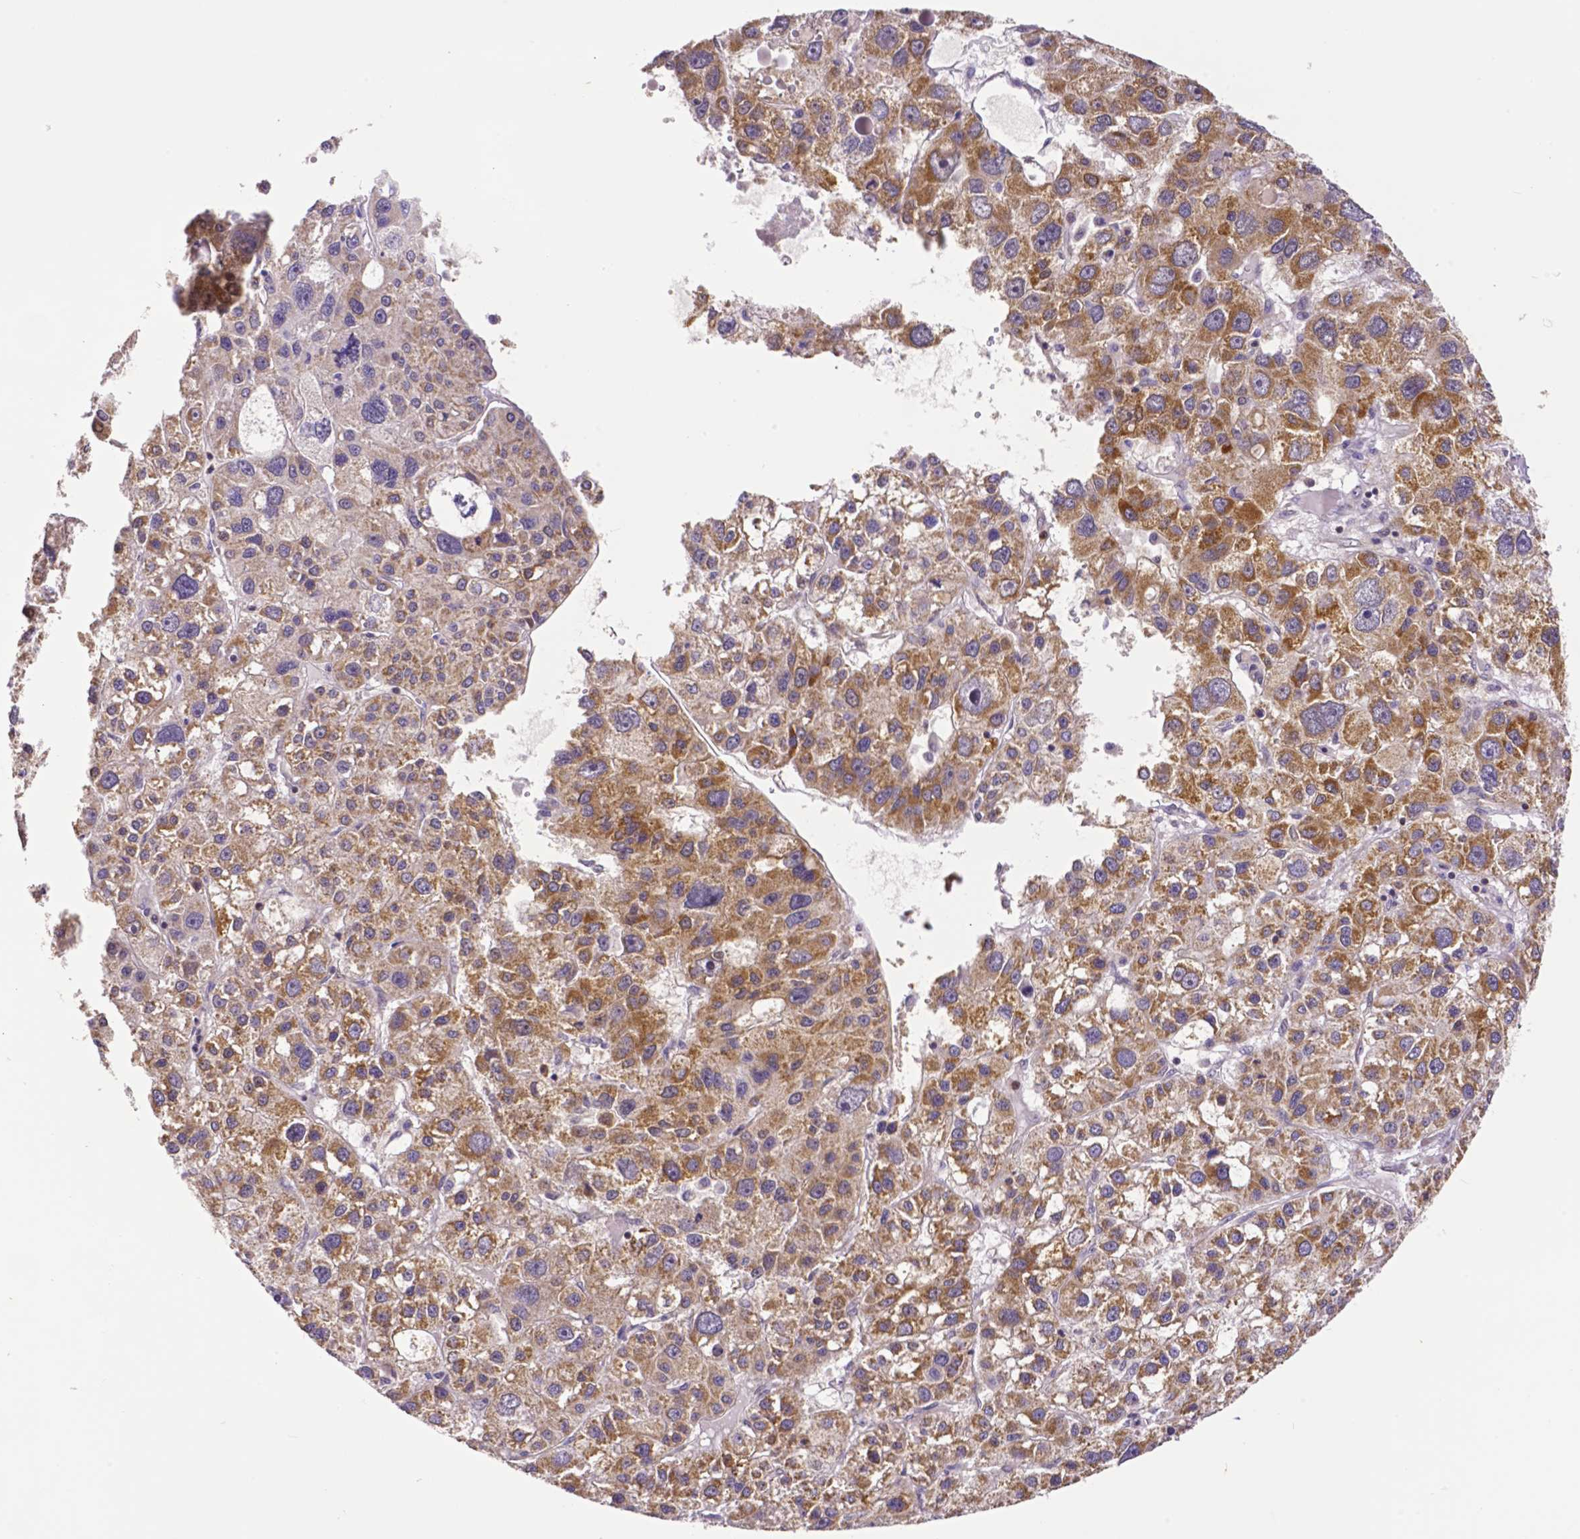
{"staining": {"intensity": "moderate", "quantity": ">75%", "location": "cytoplasmic/membranous"}, "tissue": "liver cancer", "cell_type": "Tumor cells", "image_type": "cancer", "snomed": [{"axis": "morphology", "description": "Carcinoma, Hepatocellular, NOS"}, {"axis": "topography", "description": "Liver"}], "caption": "Protein expression analysis of human liver cancer reveals moderate cytoplasmic/membranous staining in about >75% of tumor cells.", "gene": "MCL1", "patient": {"sex": "male", "age": 73}}